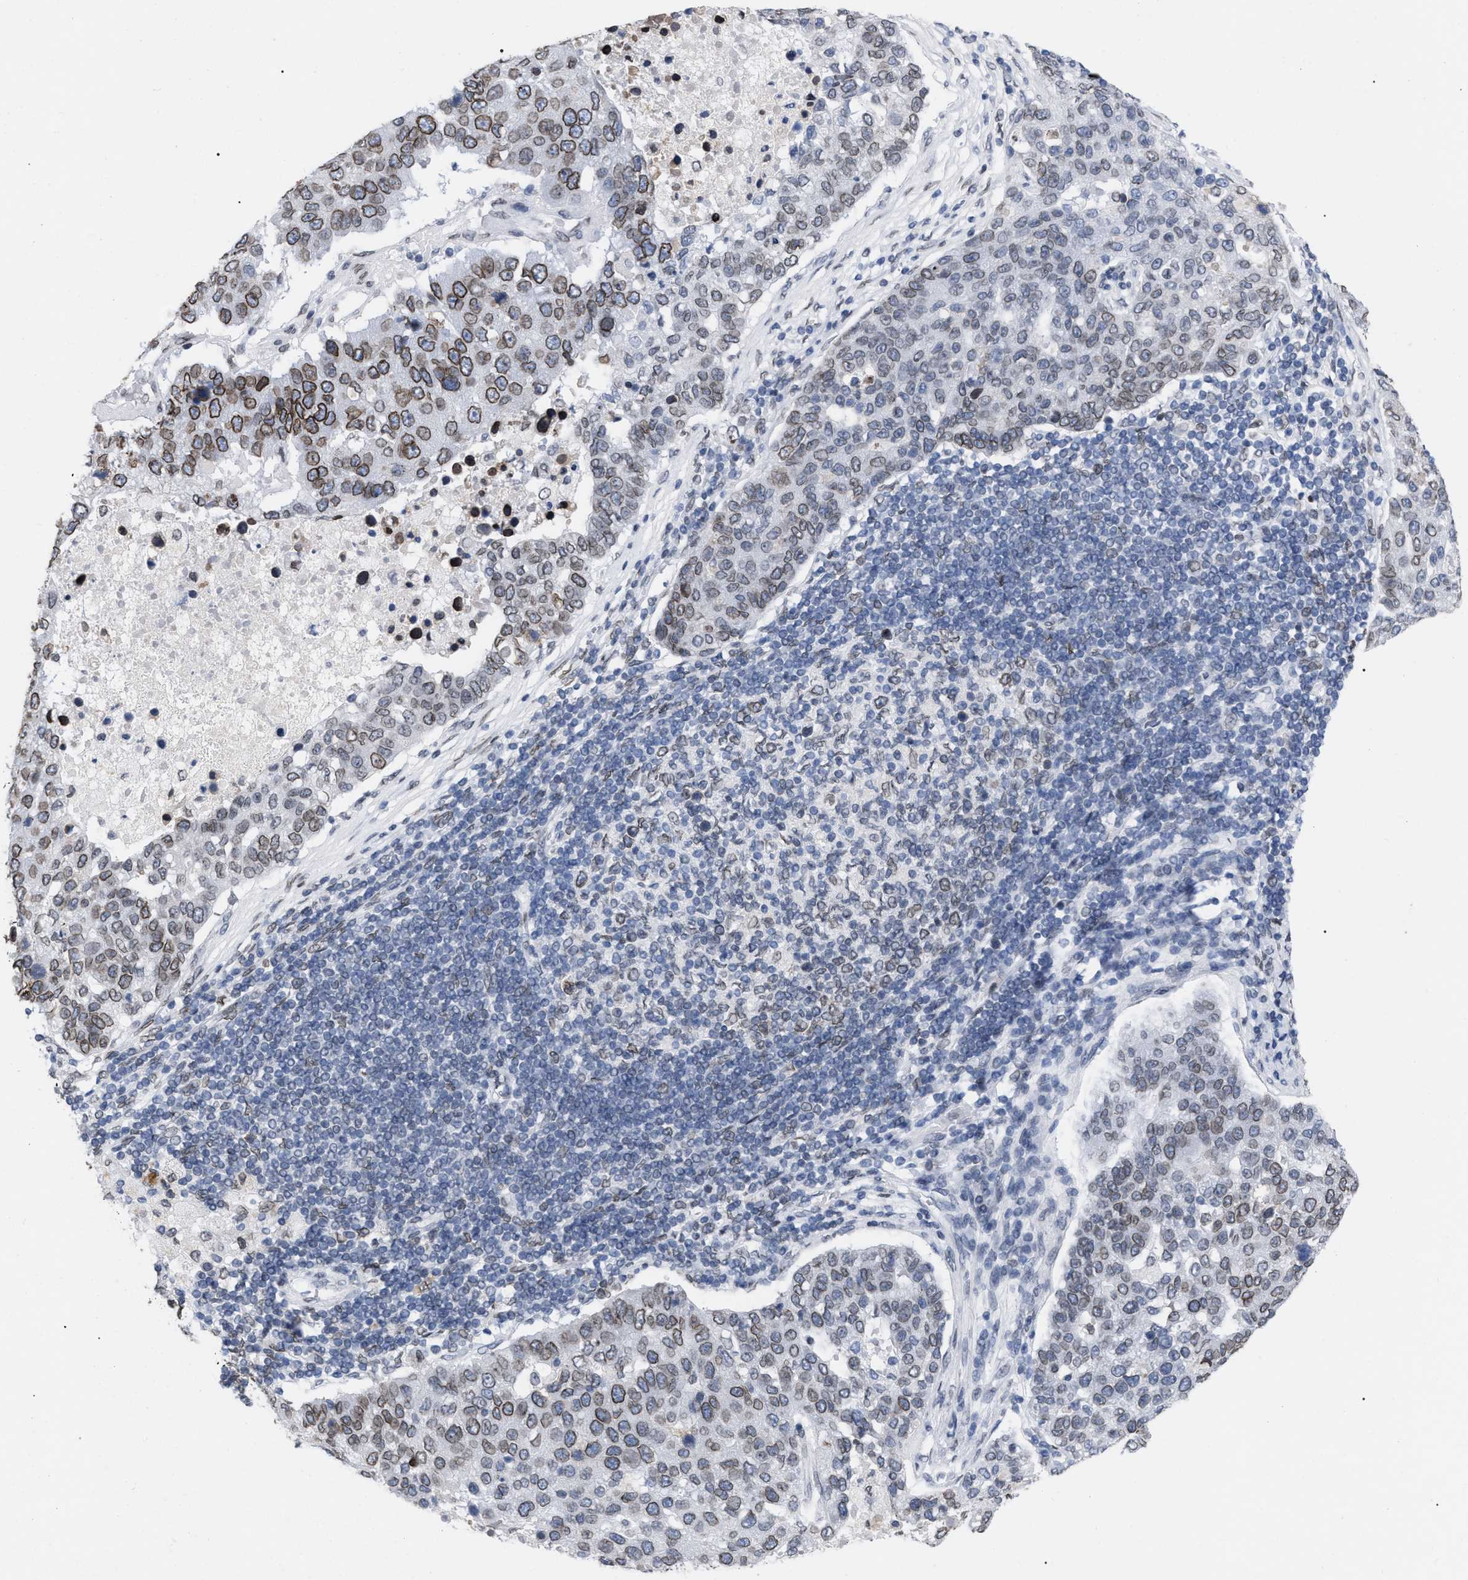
{"staining": {"intensity": "moderate", "quantity": ">75%", "location": "cytoplasmic/membranous,nuclear"}, "tissue": "pancreatic cancer", "cell_type": "Tumor cells", "image_type": "cancer", "snomed": [{"axis": "morphology", "description": "Adenocarcinoma, NOS"}, {"axis": "topography", "description": "Pancreas"}], "caption": "This is an image of IHC staining of pancreatic adenocarcinoma, which shows moderate staining in the cytoplasmic/membranous and nuclear of tumor cells.", "gene": "TPR", "patient": {"sex": "female", "age": 61}}